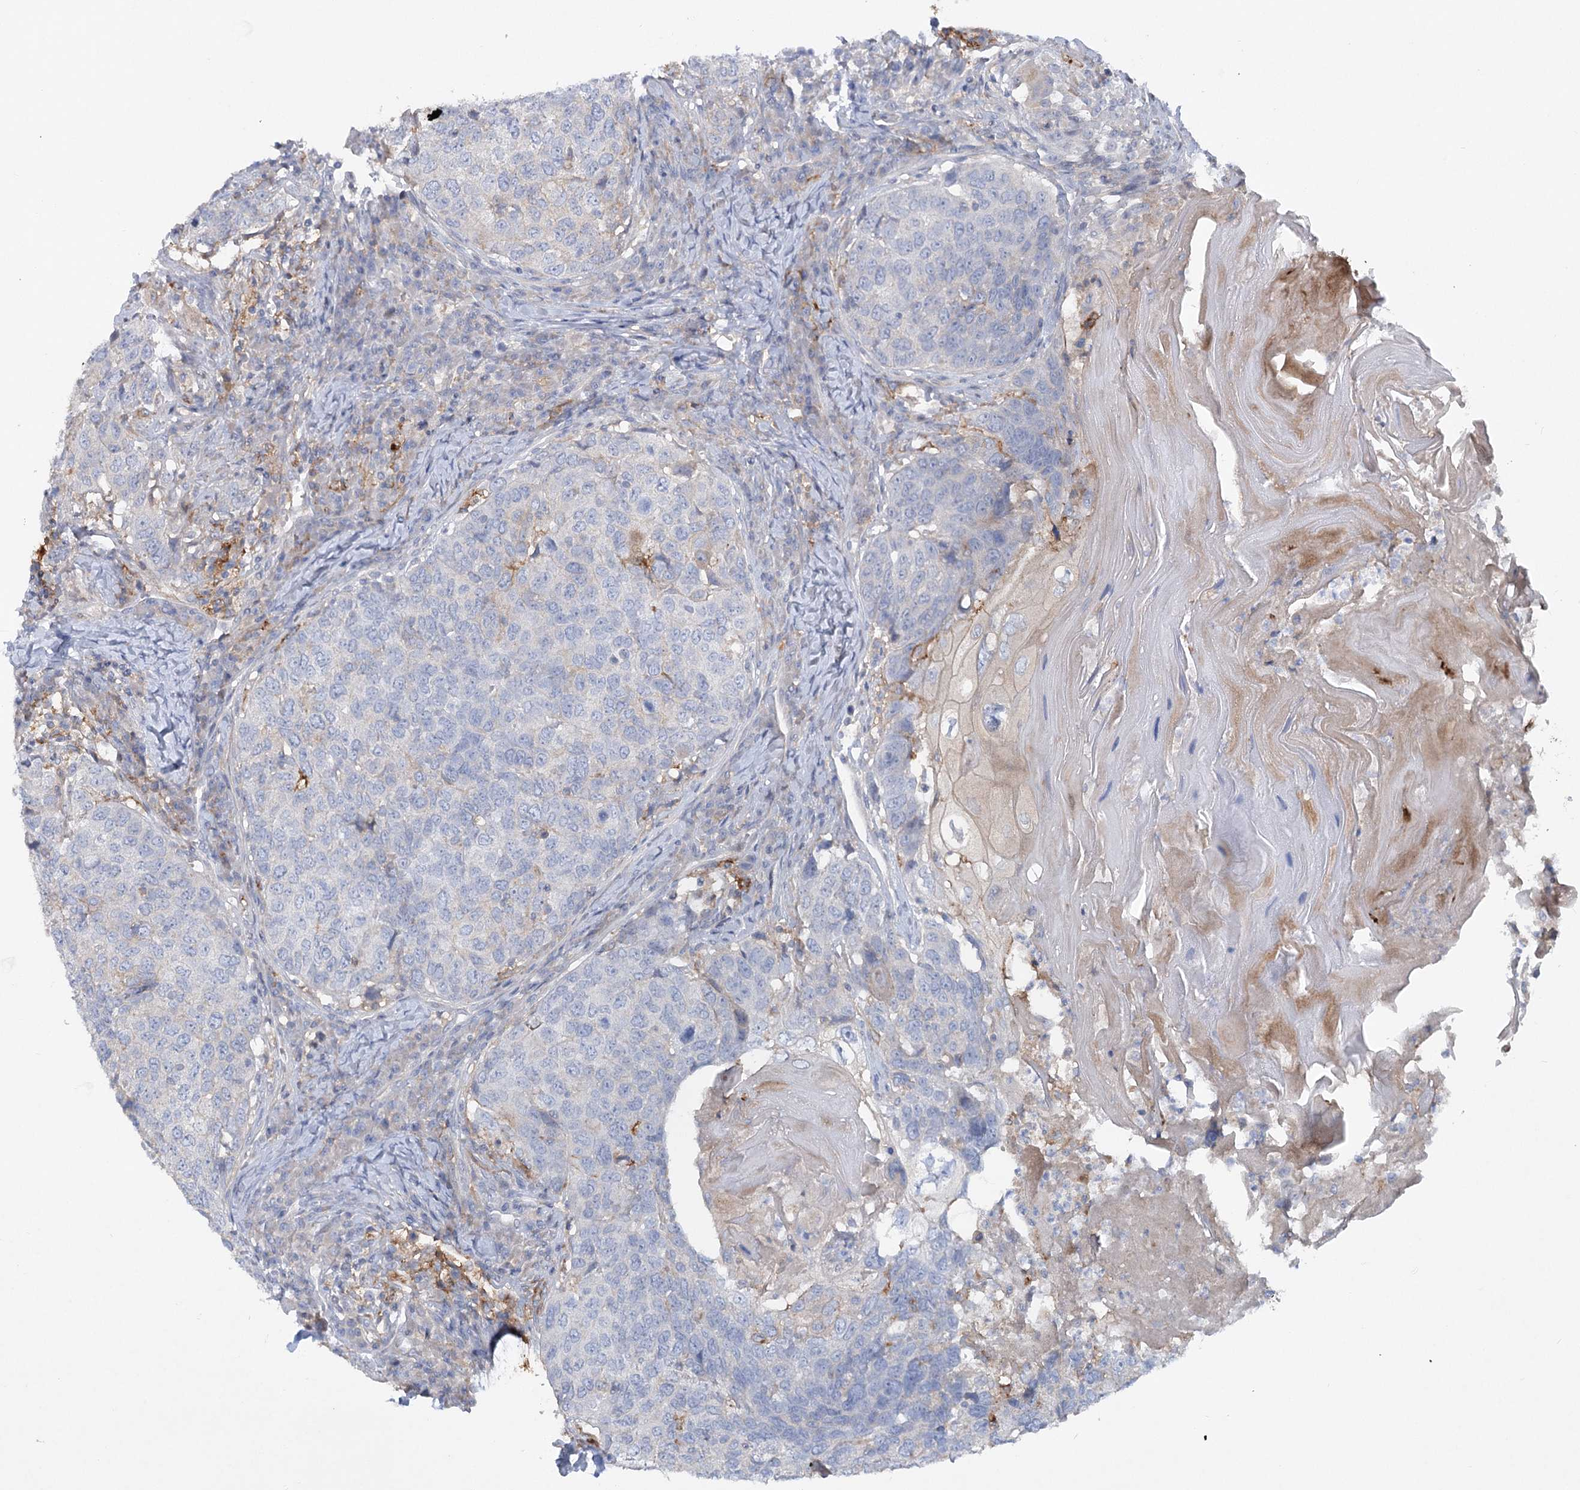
{"staining": {"intensity": "negative", "quantity": "none", "location": "none"}, "tissue": "head and neck cancer", "cell_type": "Tumor cells", "image_type": "cancer", "snomed": [{"axis": "morphology", "description": "Squamous cell carcinoma, NOS"}, {"axis": "topography", "description": "Head-Neck"}], "caption": "There is no significant expression in tumor cells of squamous cell carcinoma (head and neck).", "gene": "SCN11A", "patient": {"sex": "male", "age": 66}}